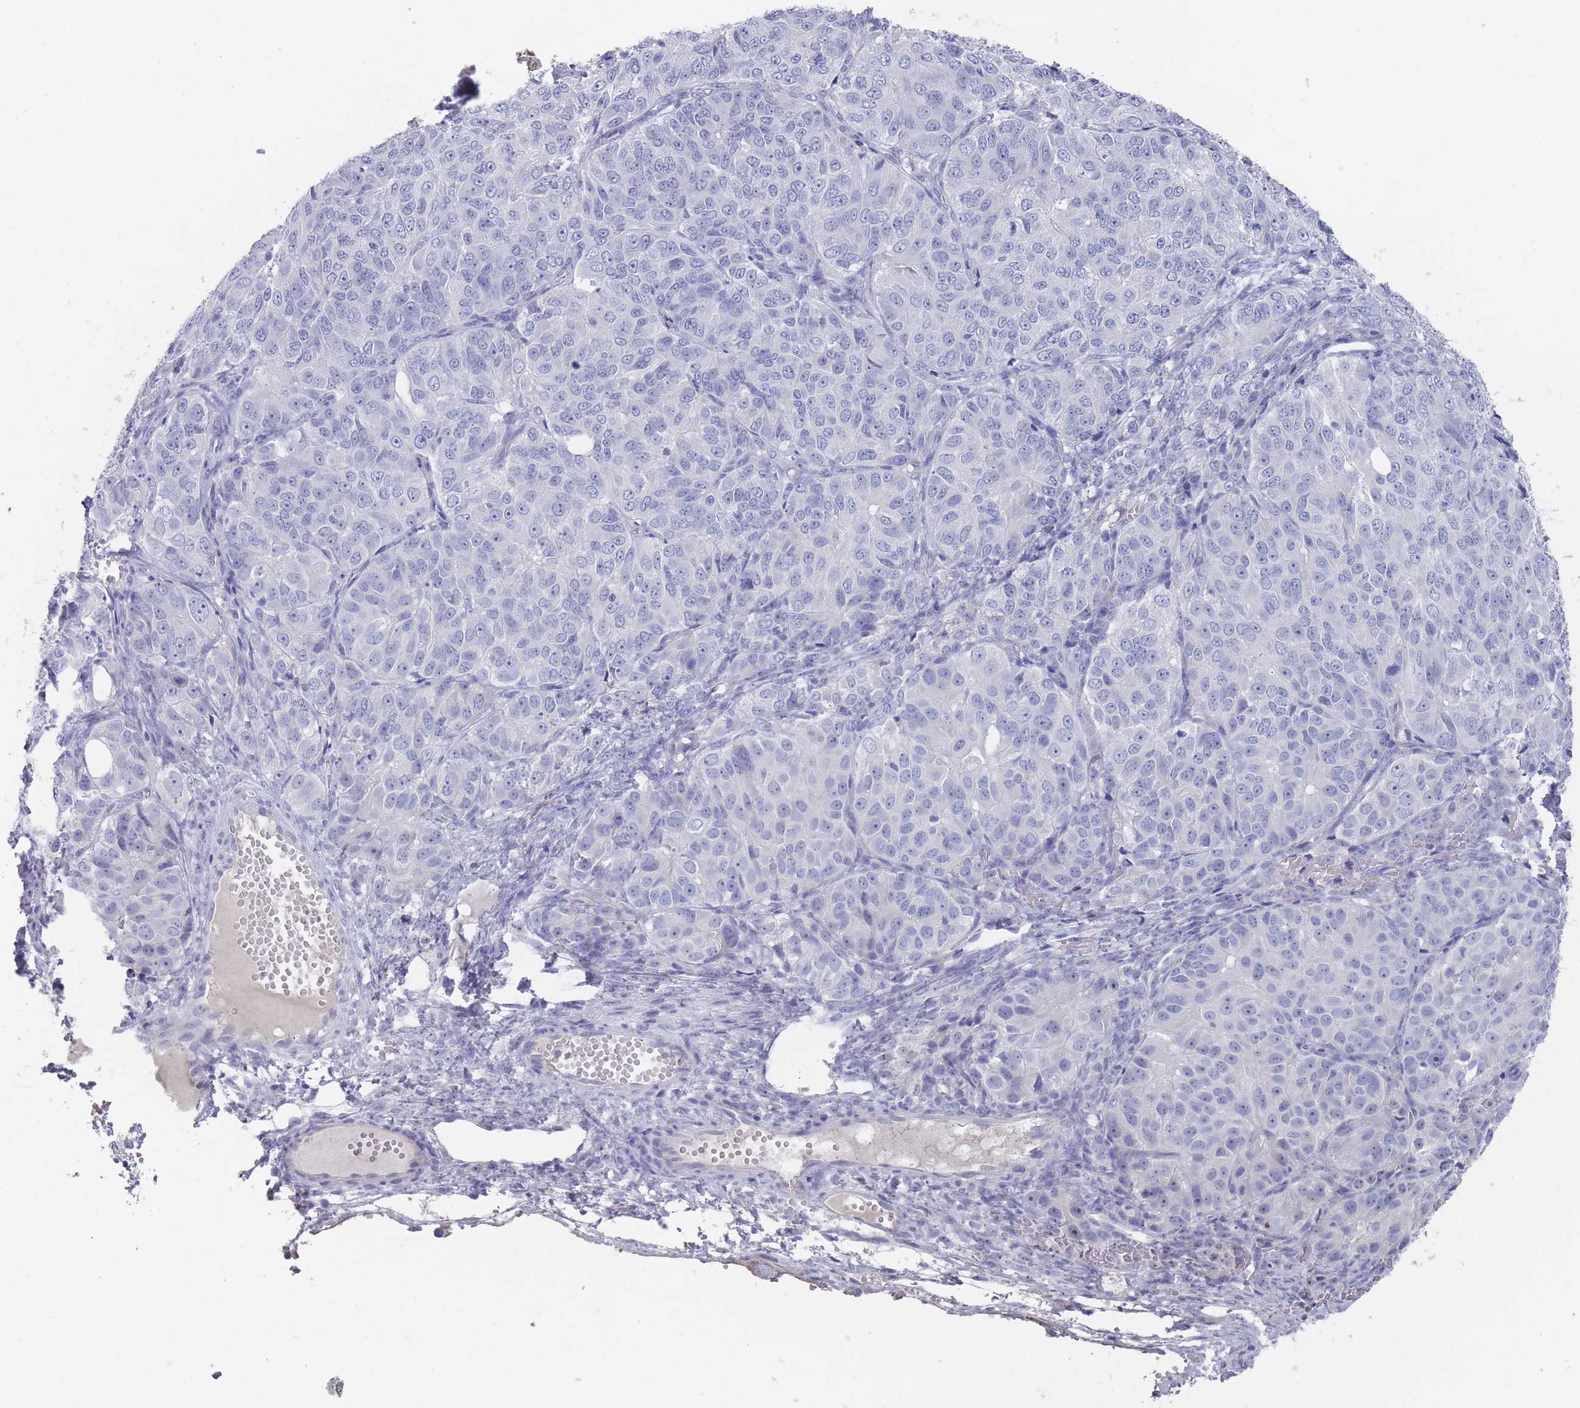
{"staining": {"intensity": "negative", "quantity": "none", "location": "none"}, "tissue": "ovarian cancer", "cell_type": "Tumor cells", "image_type": "cancer", "snomed": [{"axis": "morphology", "description": "Carcinoma, endometroid"}, {"axis": "topography", "description": "Ovary"}], "caption": "Immunohistochemistry (IHC) micrograph of human ovarian cancer stained for a protein (brown), which exhibits no positivity in tumor cells.", "gene": "ST8SIA5", "patient": {"sex": "female", "age": 51}}